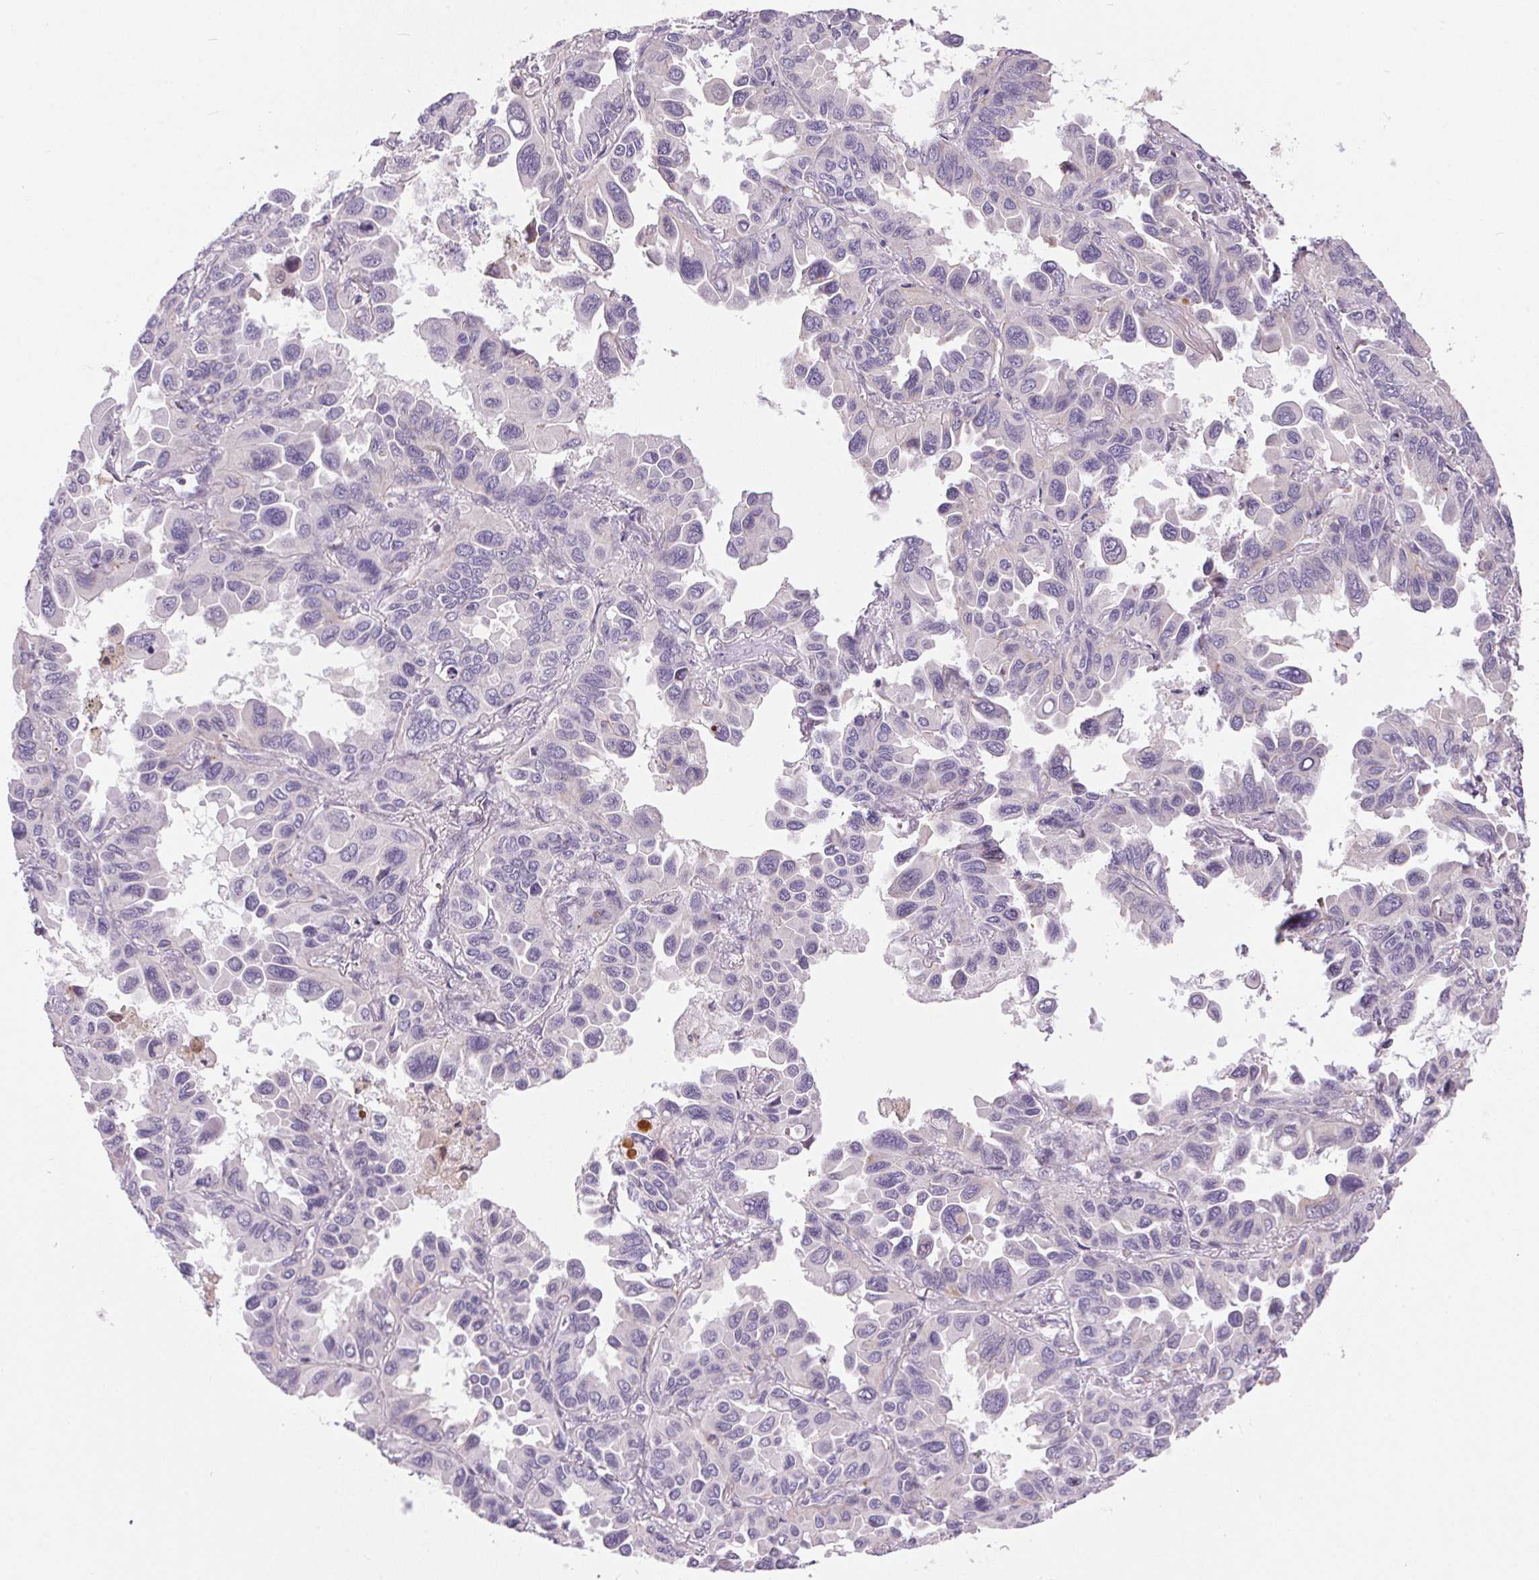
{"staining": {"intensity": "negative", "quantity": "none", "location": "none"}, "tissue": "lung cancer", "cell_type": "Tumor cells", "image_type": "cancer", "snomed": [{"axis": "morphology", "description": "Adenocarcinoma, NOS"}, {"axis": "topography", "description": "Lung"}], "caption": "IHC of human lung cancer (adenocarcinoma) displays no expression in tumor cells. Brightfield microscopy of immunohistochemistry (IHC) stained with DAB (brown) and hematoxylin (blue), captured at high magnification.", "gene": "UNC13B", "patient": {"sex": "male", "age": 64}}